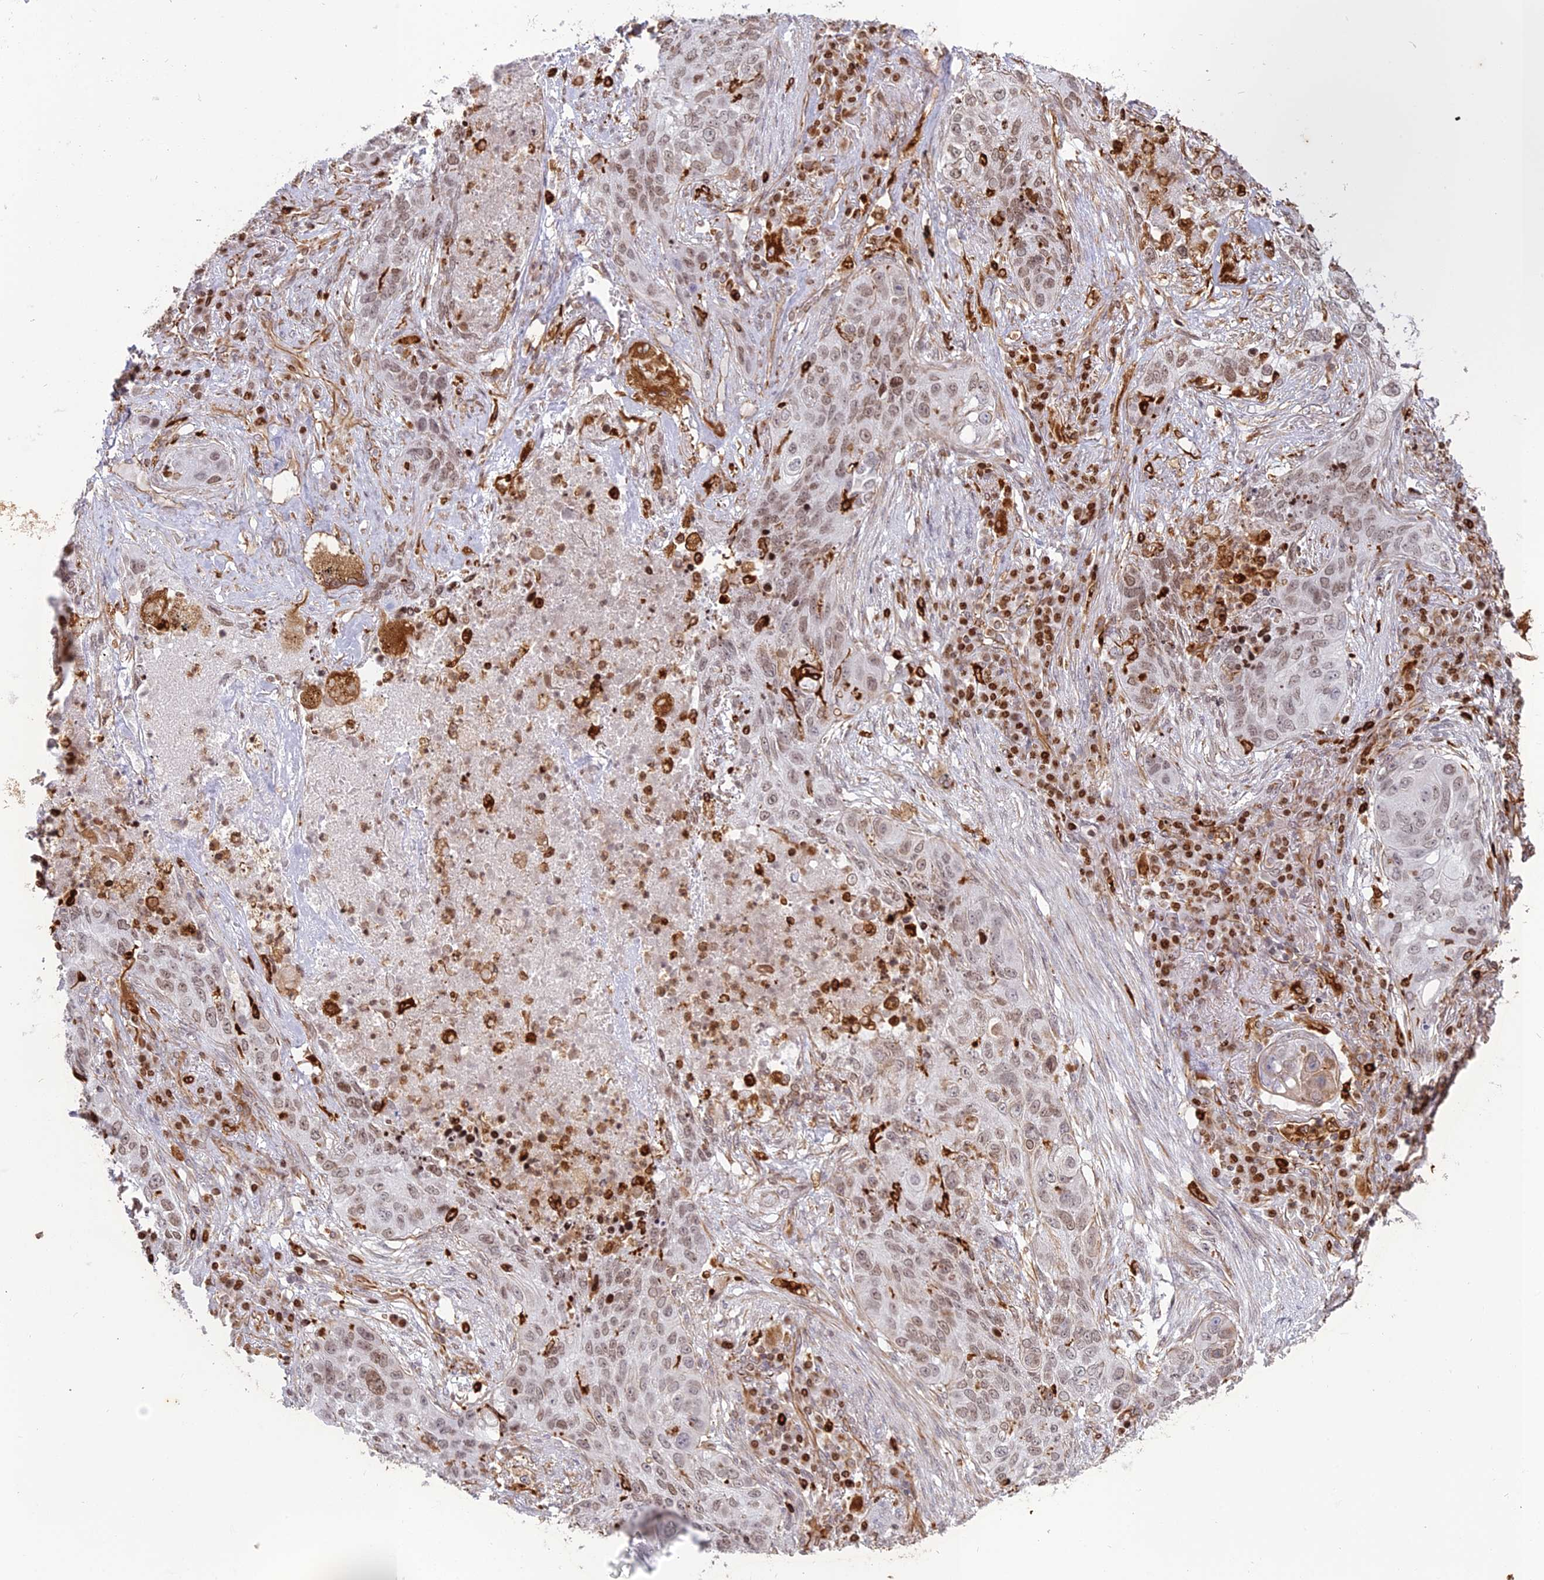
{"staining": {"intensity": "weak", "quantity": "25%-75%", "location": "nuclear"}, "tissue": "lung cancer", "cell_type": "Tumor cells", "image_type": "cancer", "snomed": [{"axis": "morphology", "description": "Squamous cell carcinoma, NOS"}, {"axis": "topography", "description": "Lung"}], "caption": "Weak nuclear staining is seen in about 25%-75% of tumor cells in lung cancer.", "gene": "APOBR", "patient": {"sex": "female", "age": 63}}